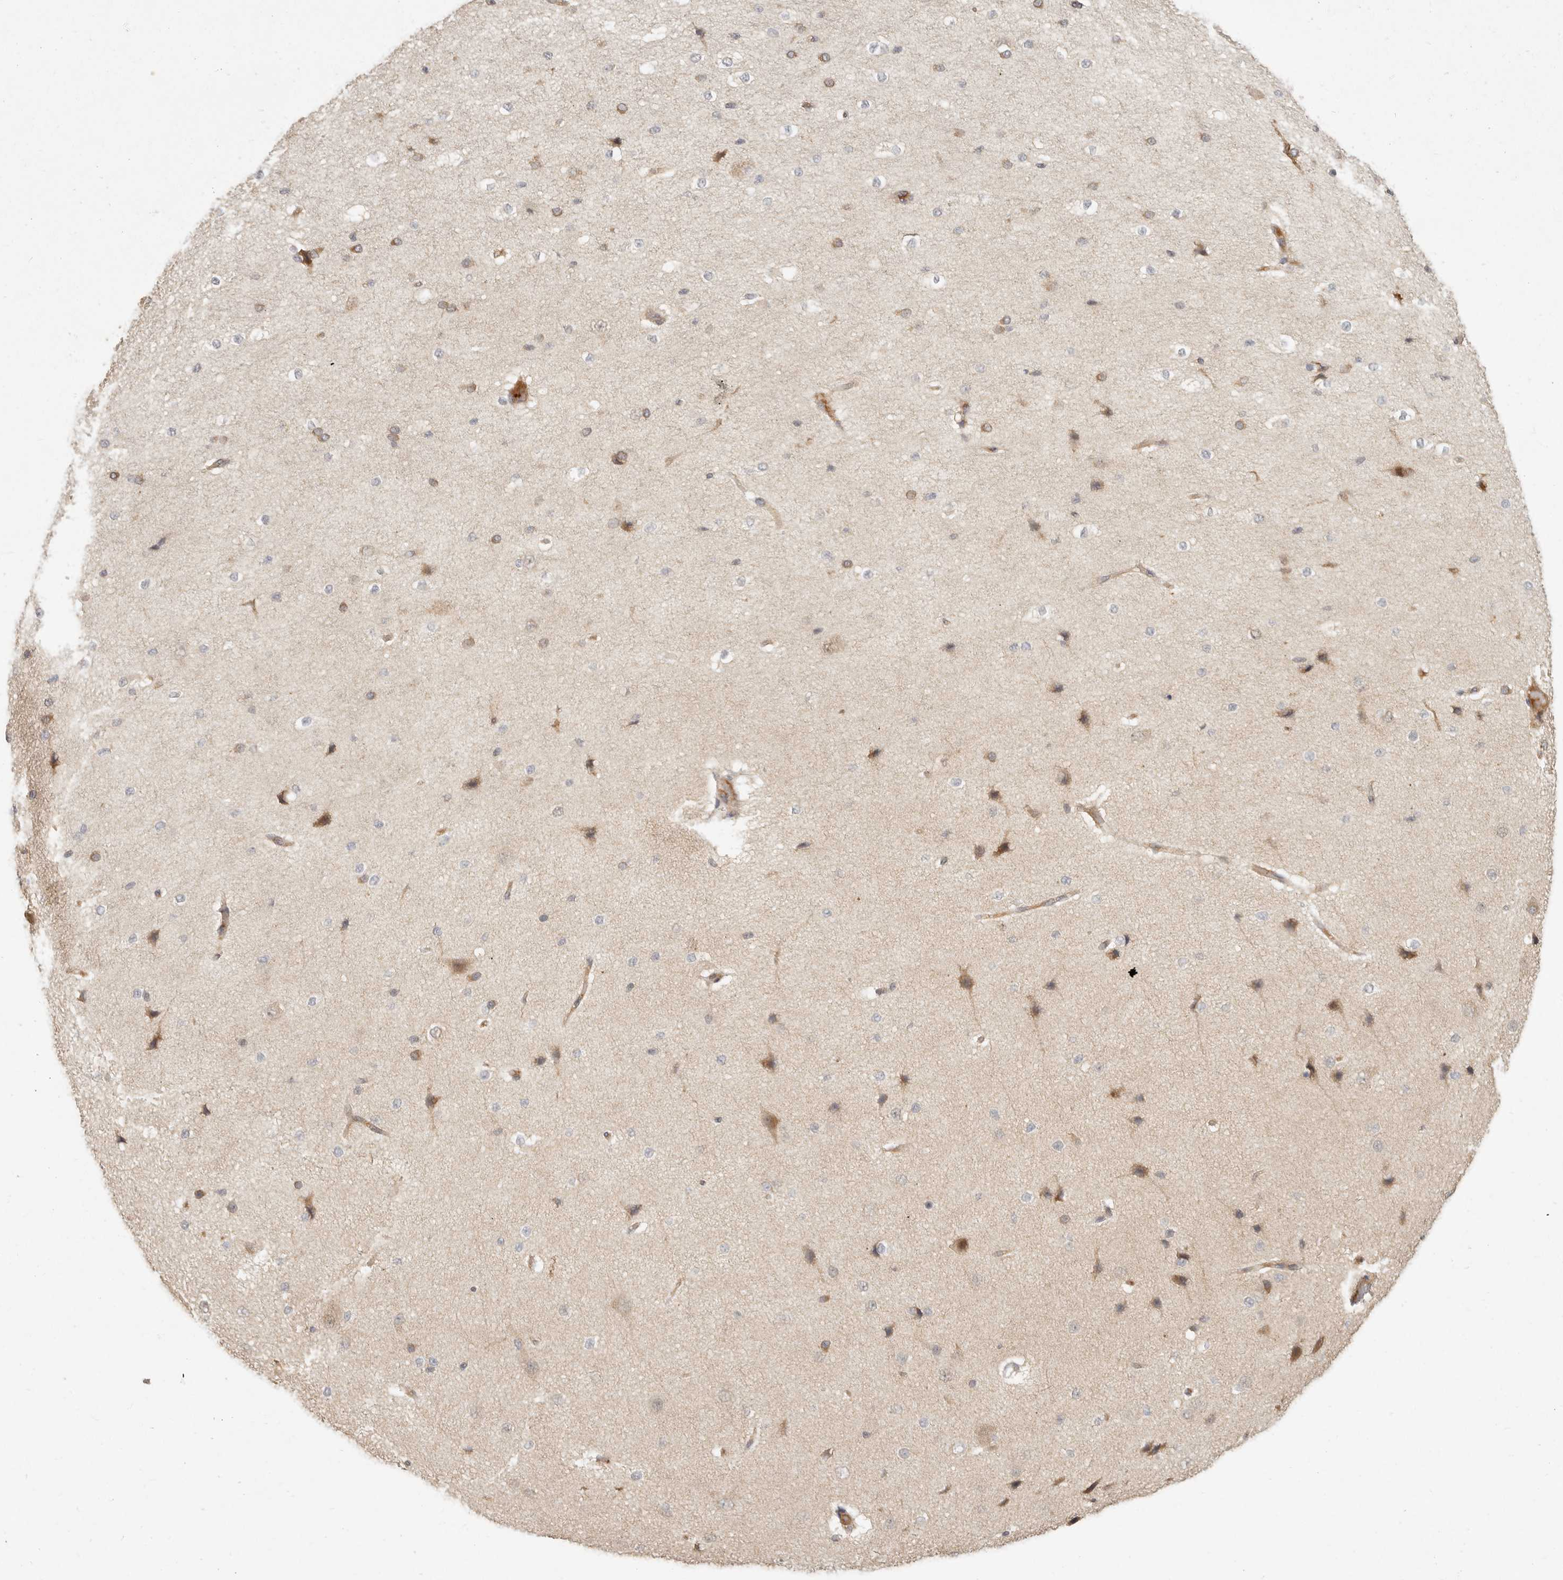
{"staining": {"intensity": "moderate", "quantity": ">75%", "location": "cytoplasmic/membranous"}, "tissue": "cerebral cortex", "cell_type": "Endothelial cells", "image_type": "normal", "snomed": [{"axis": "morphology", "description": "Normal tissue, NOS"}, {"axis": "morphology", "description": "Developmental malformation"}, {"axis": "topography", "description": "Cerebral cortex"}], "caption": "Immunohistochemistry (IHC) (DAB (3,3'-diaminobenzidine)) staining of benign cerebral cortex shows moderate cytoplasmic/membranous protein expression in about >75% of endothelial cells. (brown staining indicates protein expression, while blue staining denotes nuclei).", "gene": "VIPR1", "patient": {"sex": "female", "age": 30}}